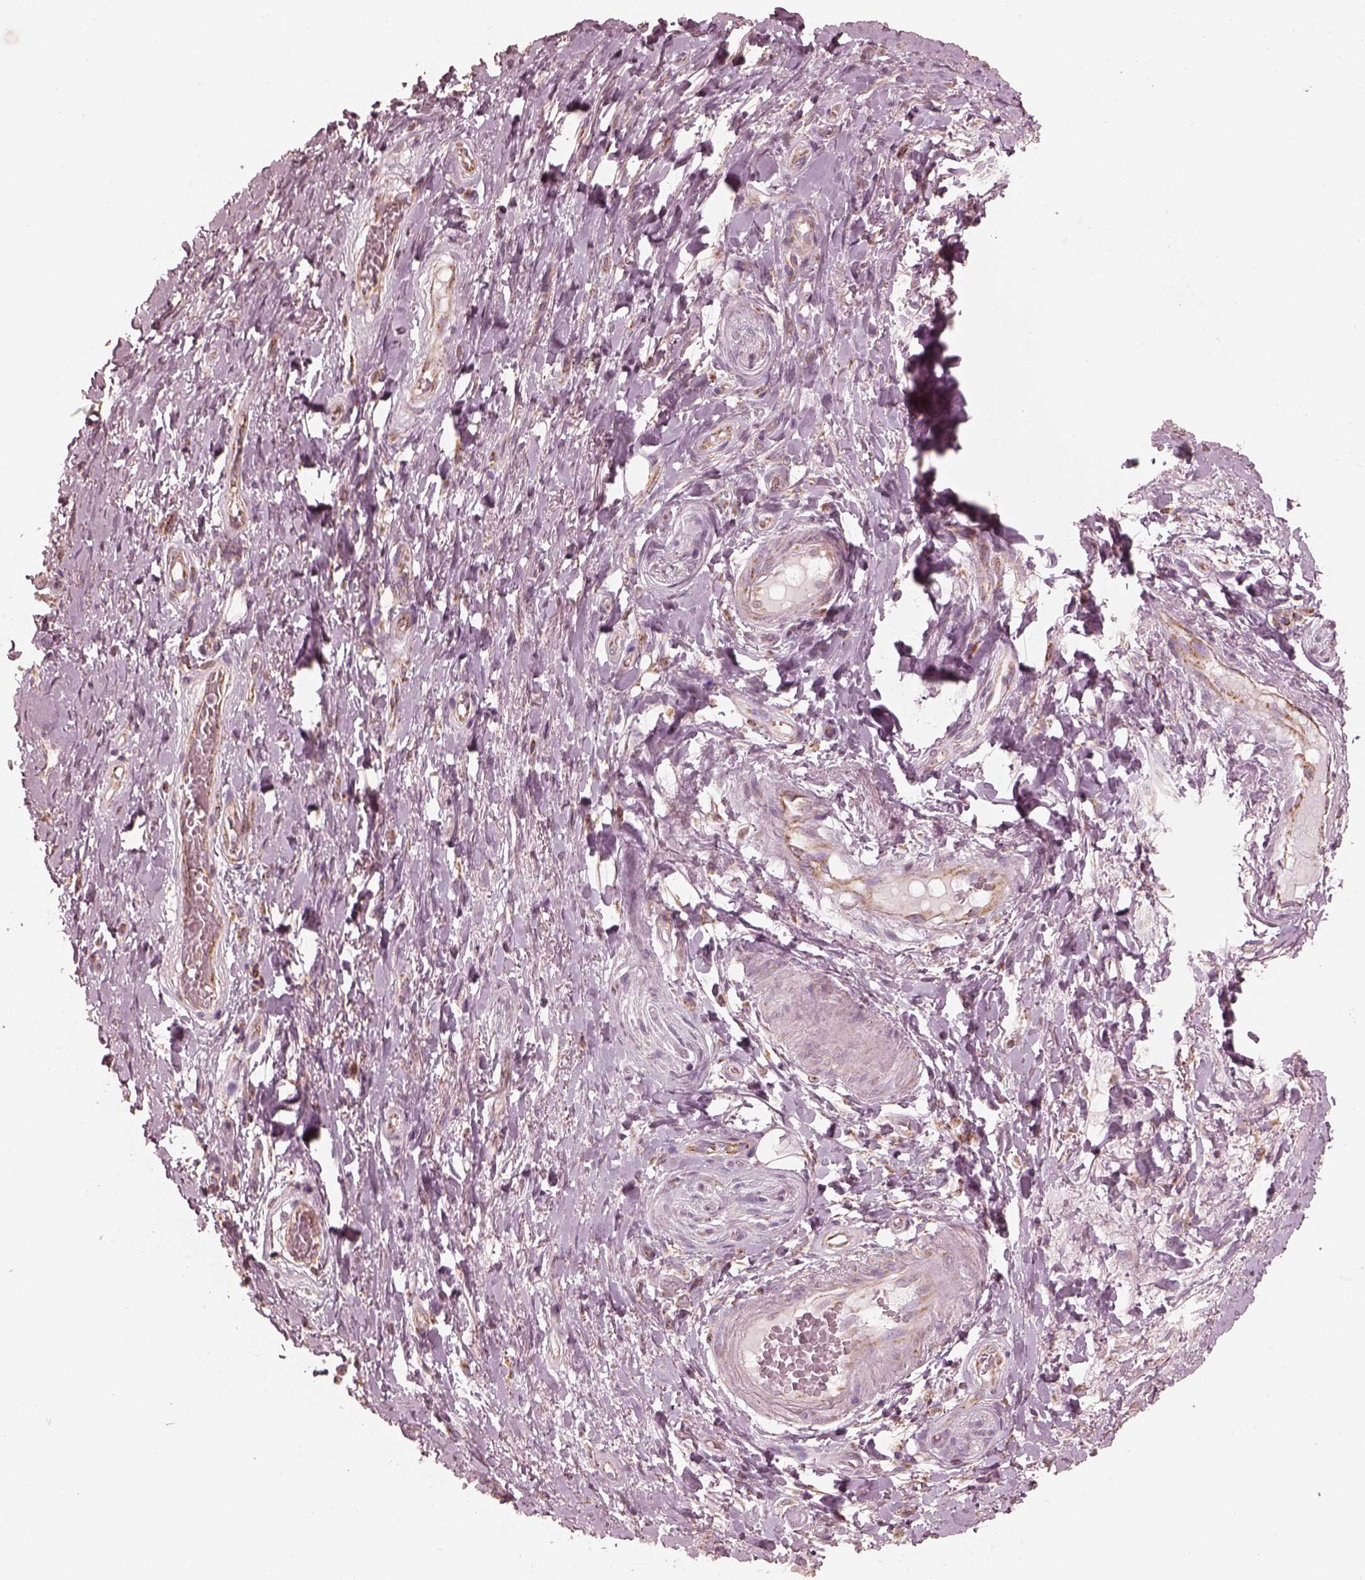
{"staining": {"intensity": "moderate", "quantity": ">75%", "location": "cytoplasmic/membranous"}, "tissue": "adipose tissue", "cell_type": "Adipocytes", "image_type": "normal", "snomed": [{"axis": "morphology", "description": "Normal tissue, NOS"}, {"axis": "topography", "description": "Anal"}, {"axis": "topography", "description": "Peripheral nerve tissue"}], "caption": "Immunohistochemistry of benign human adipose tissue displays medium levels of moderate cytoplasmic/membranous expression in approximately >75% of adipocytes.", "gene": "ENTPD6", "patient": {"sex": "male", "age": 53}}